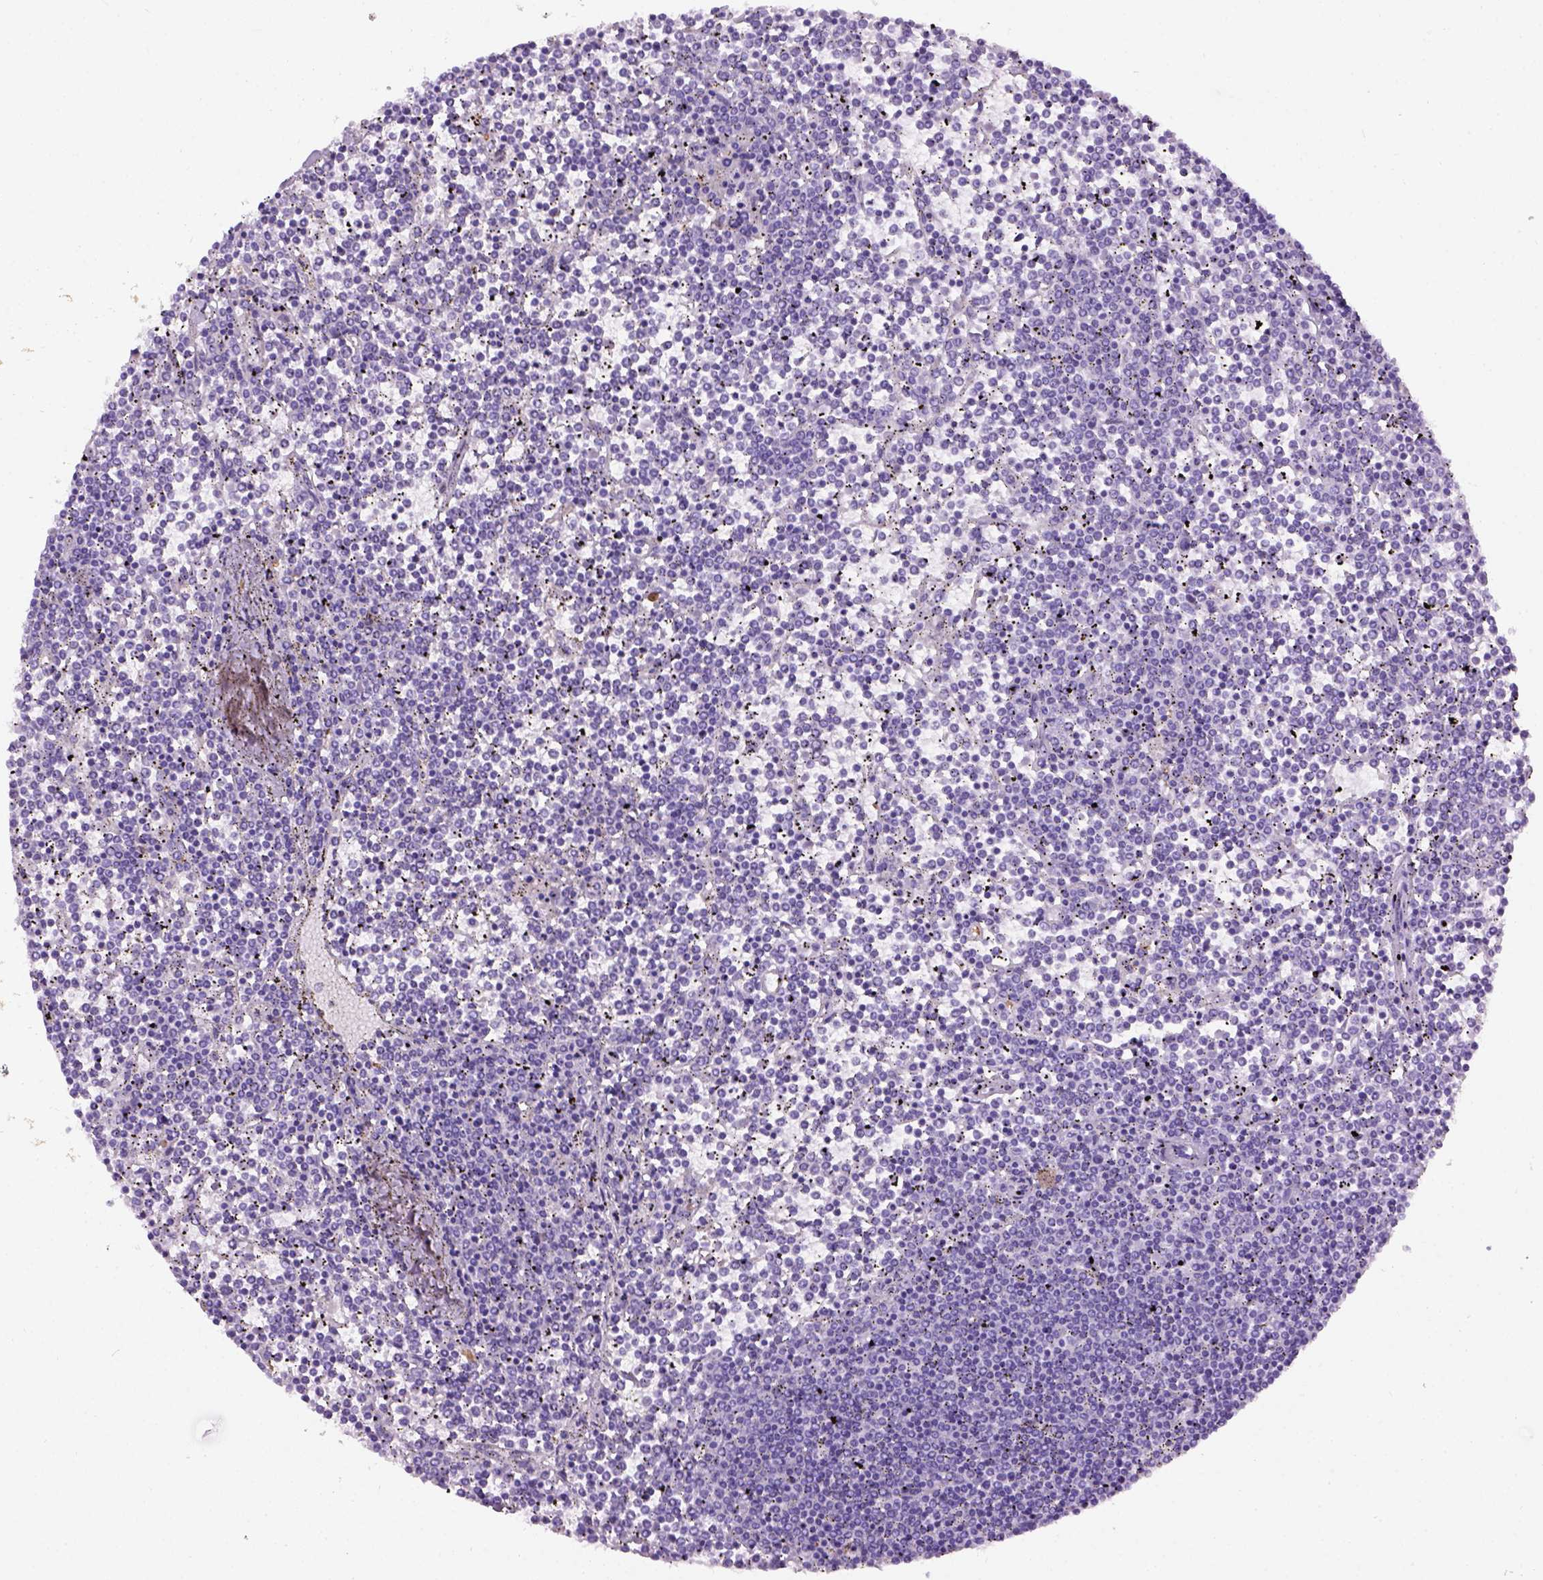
{"staining": {"intensity": "negative", "quantity": "none", "location": "none"}, "tissue": "lymphoma", "cell_type": "Tumor cells", "image_type": "cancer", "snomed": [{"axis": "morphology", "description": "Malignant lymphoma, non-Hodgkin's type, Low grade"}, {"axis": "topography", "description": "Spleen"}], "caption": "Low-grade malignant lymphoma, non-Hodgkin's type was stained to show a protein in brown. There is no significant staining in tumor cells.", "gene": "GABRB2", "patient": {"sex": "female", "age": 19}}